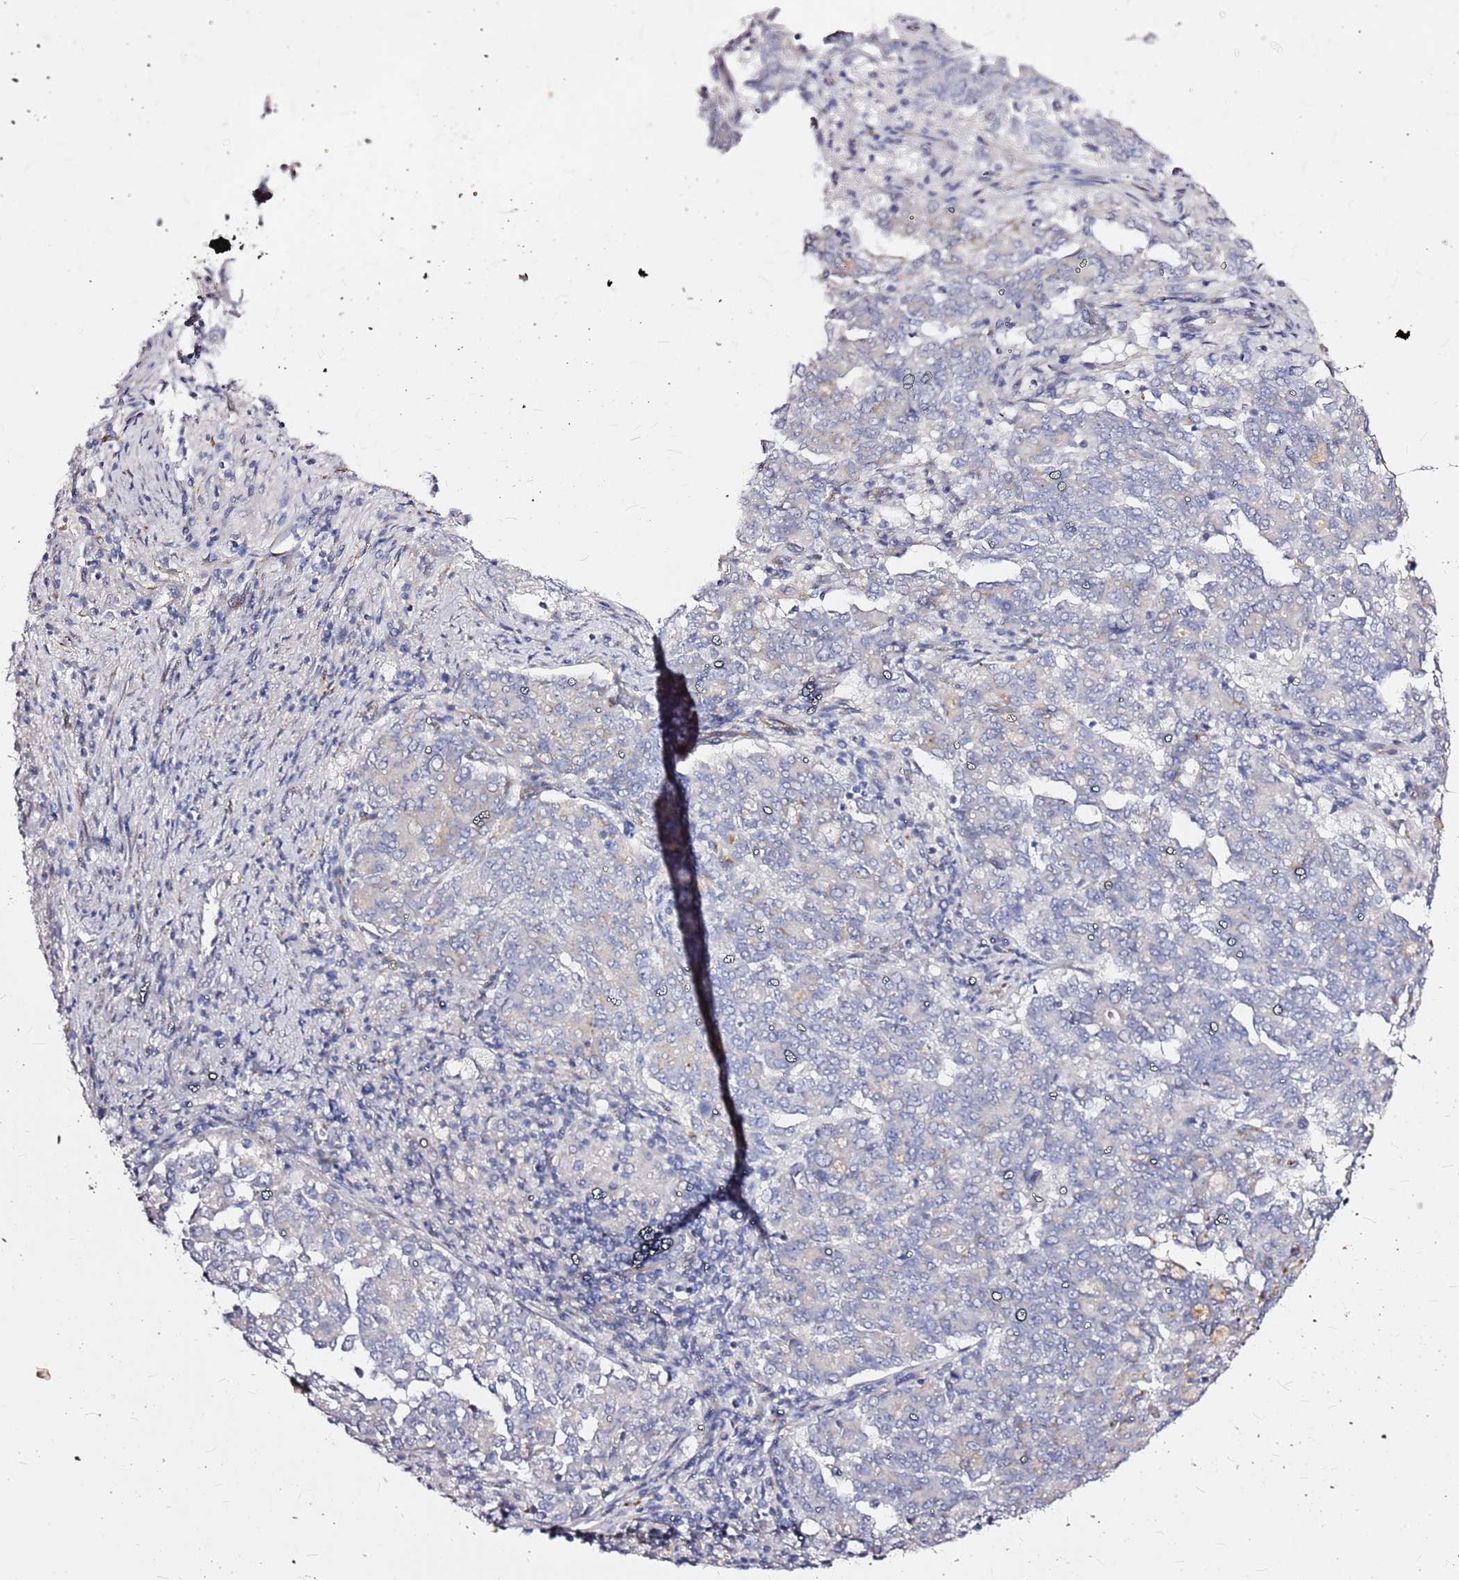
{"staining": {"intensity": "negative", "quantity": "none", "location": "none"}, "tissue": "endometrial cancer", "cell_type": "Tumor cells", "image_type": "cancer", "snomed": [{"axis": "morphology", "description": "Adenocarcinoma, NOS"}, {"axis": "topography", "description": "Endometrium"}], "caption": "Tumor cells show no significant positivity in adenocarcinoma (endometrial).", "gene": "CASD1", "patient": {"sex": "female", "age": 80}}